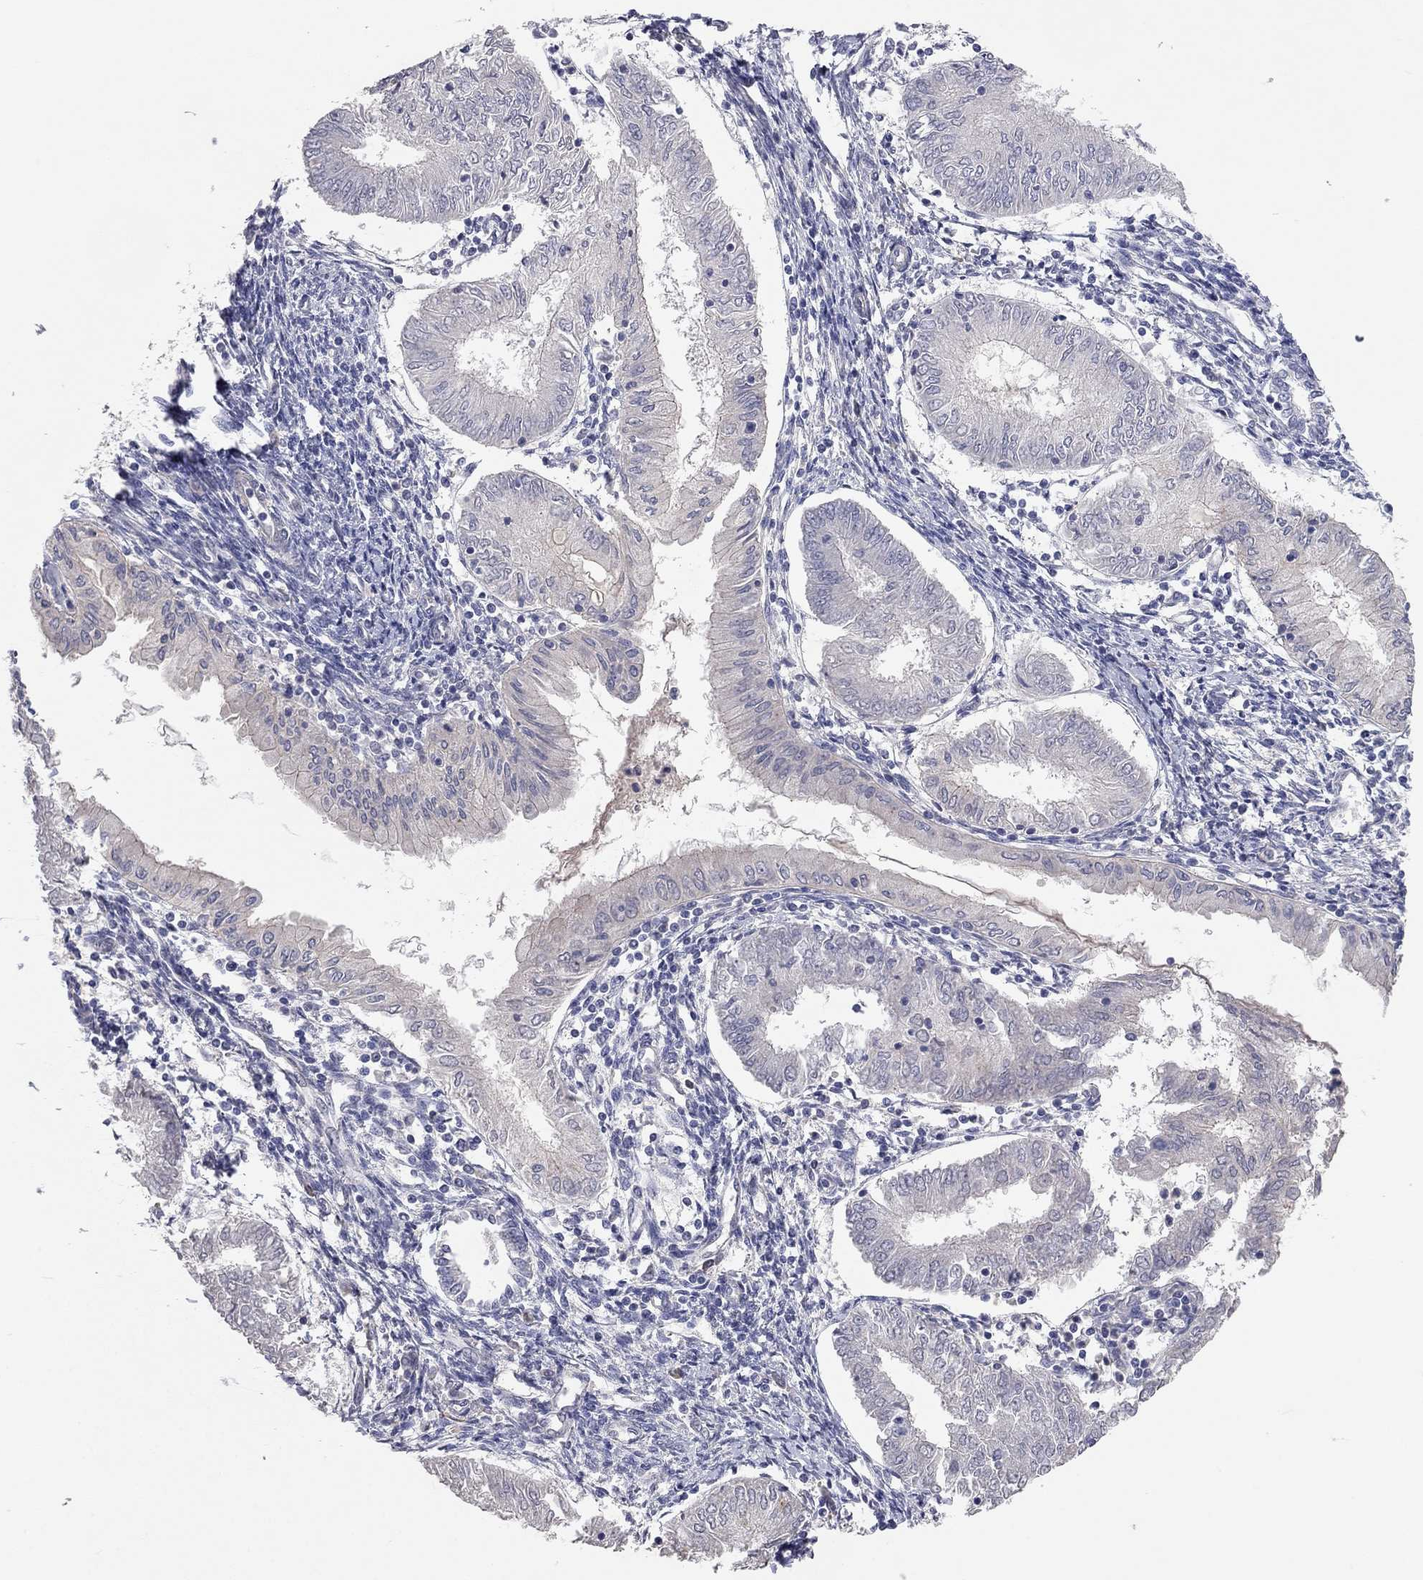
{"staining": {"intensity": "negative", "quantity": "none", "location": "none"}, "tissue": "endometrial cancer", "cell_type": "Tumor cells", "image_type": "cancer", "snomed": [{"axis": "morphology", "description": "Adenocarcinoma, NOS"}, {"axis": "topography", "description": "Endometrium"}], "caption": "Protein analysis of endometrial cancer (adenocarcinoma) exhibits no significant positivity in tumor cells.", "gene": "KCNB1", "patient": {"sex": "female", "age": 68}}